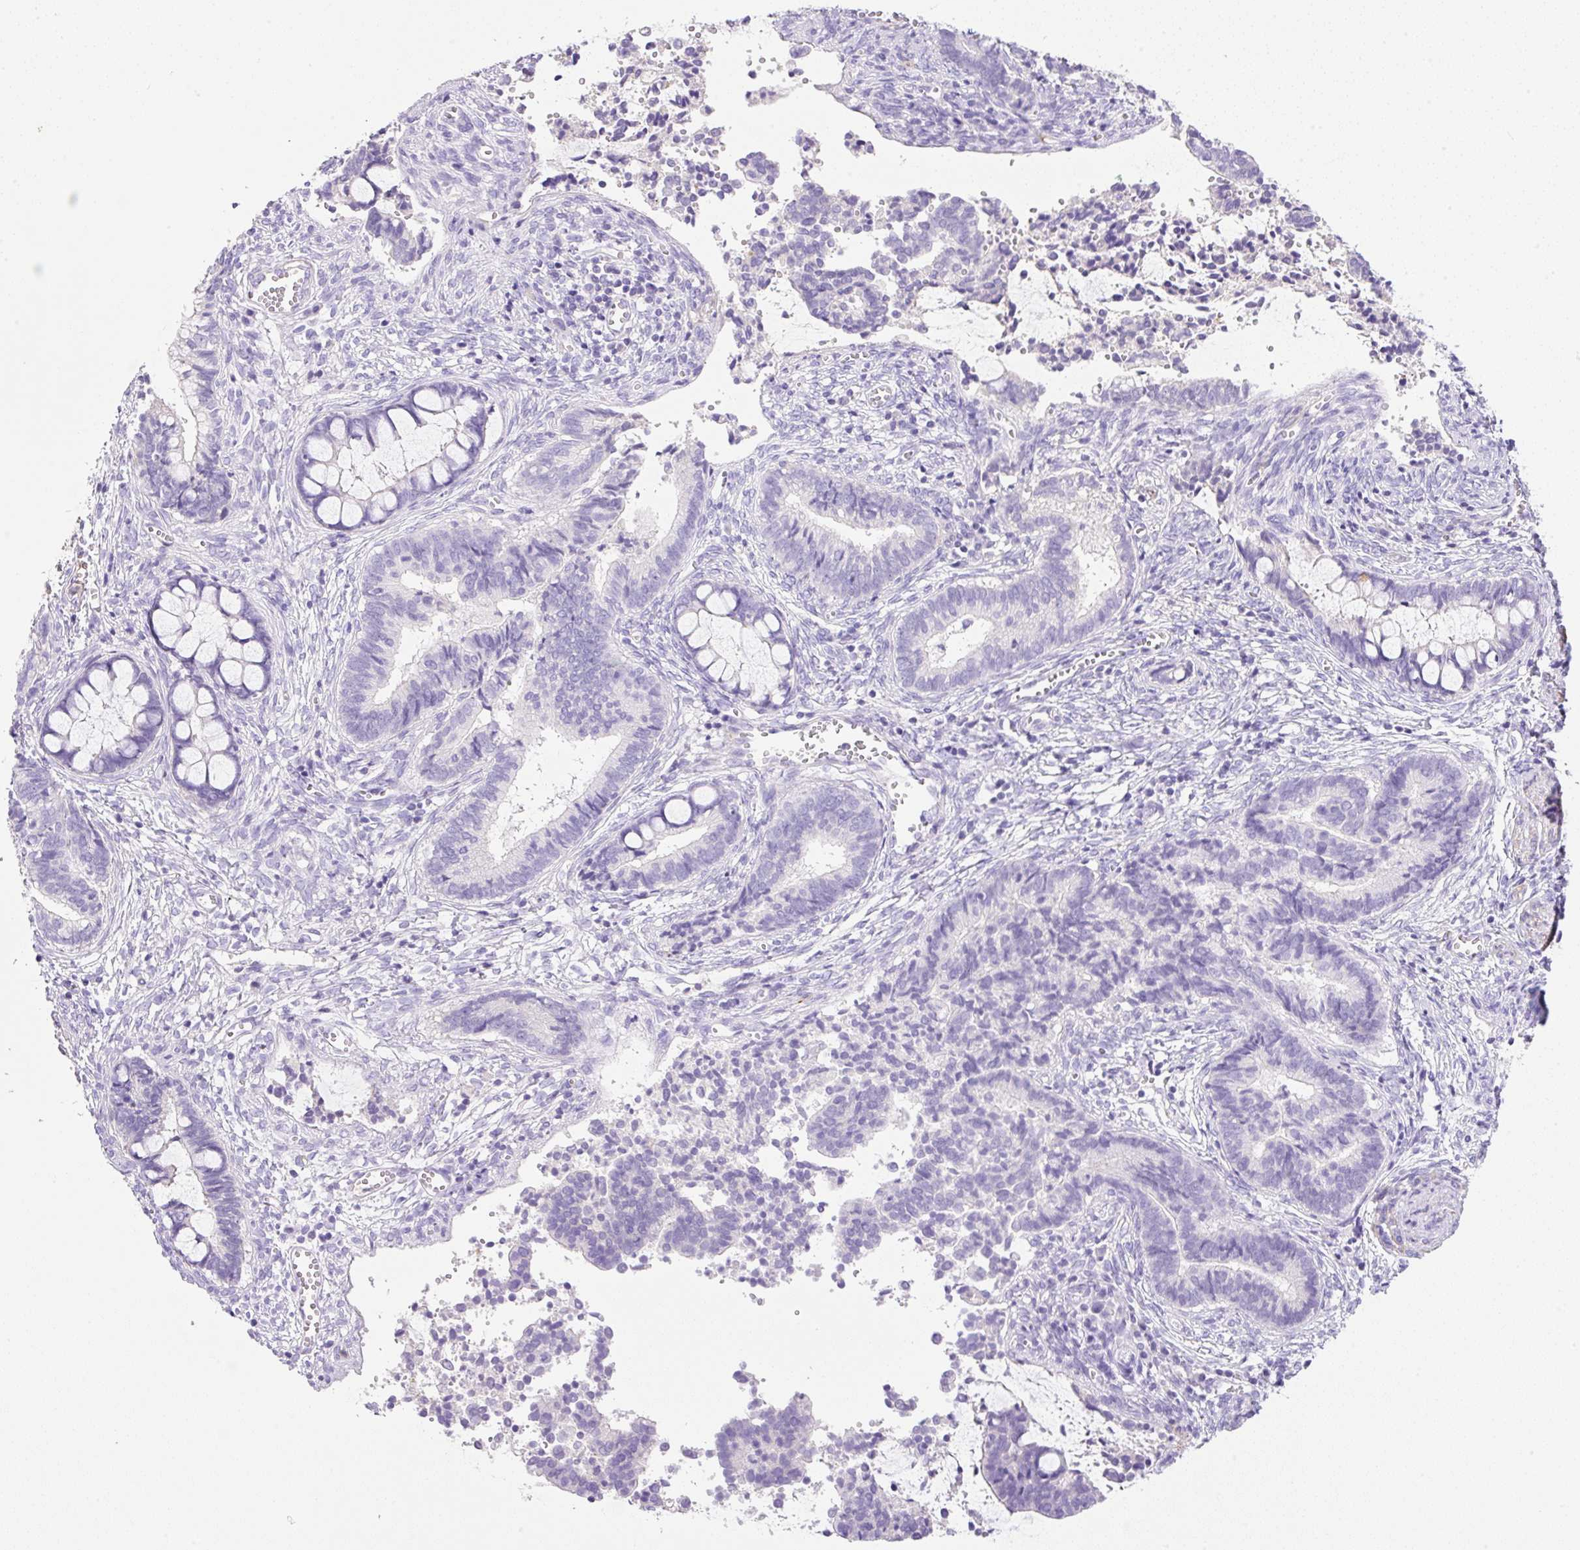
{"staining": {"intensity": "negative", "quantity": "none", "location": "none"}, "tissue": "cervical cancer", "cell_type": "Tumor cells", "image_type": "cancer", "snomed": [{"axis": "morphology", "description": "Adenocarcinoma, NOS"}, {"axis": "topography", "description": "Cervix"}], "caption": "The photomicrograph shows no staining of tumor cells in cervical cancer.", "gene": "TDRD15", "patient": {"sex": "female", "age": 44}}